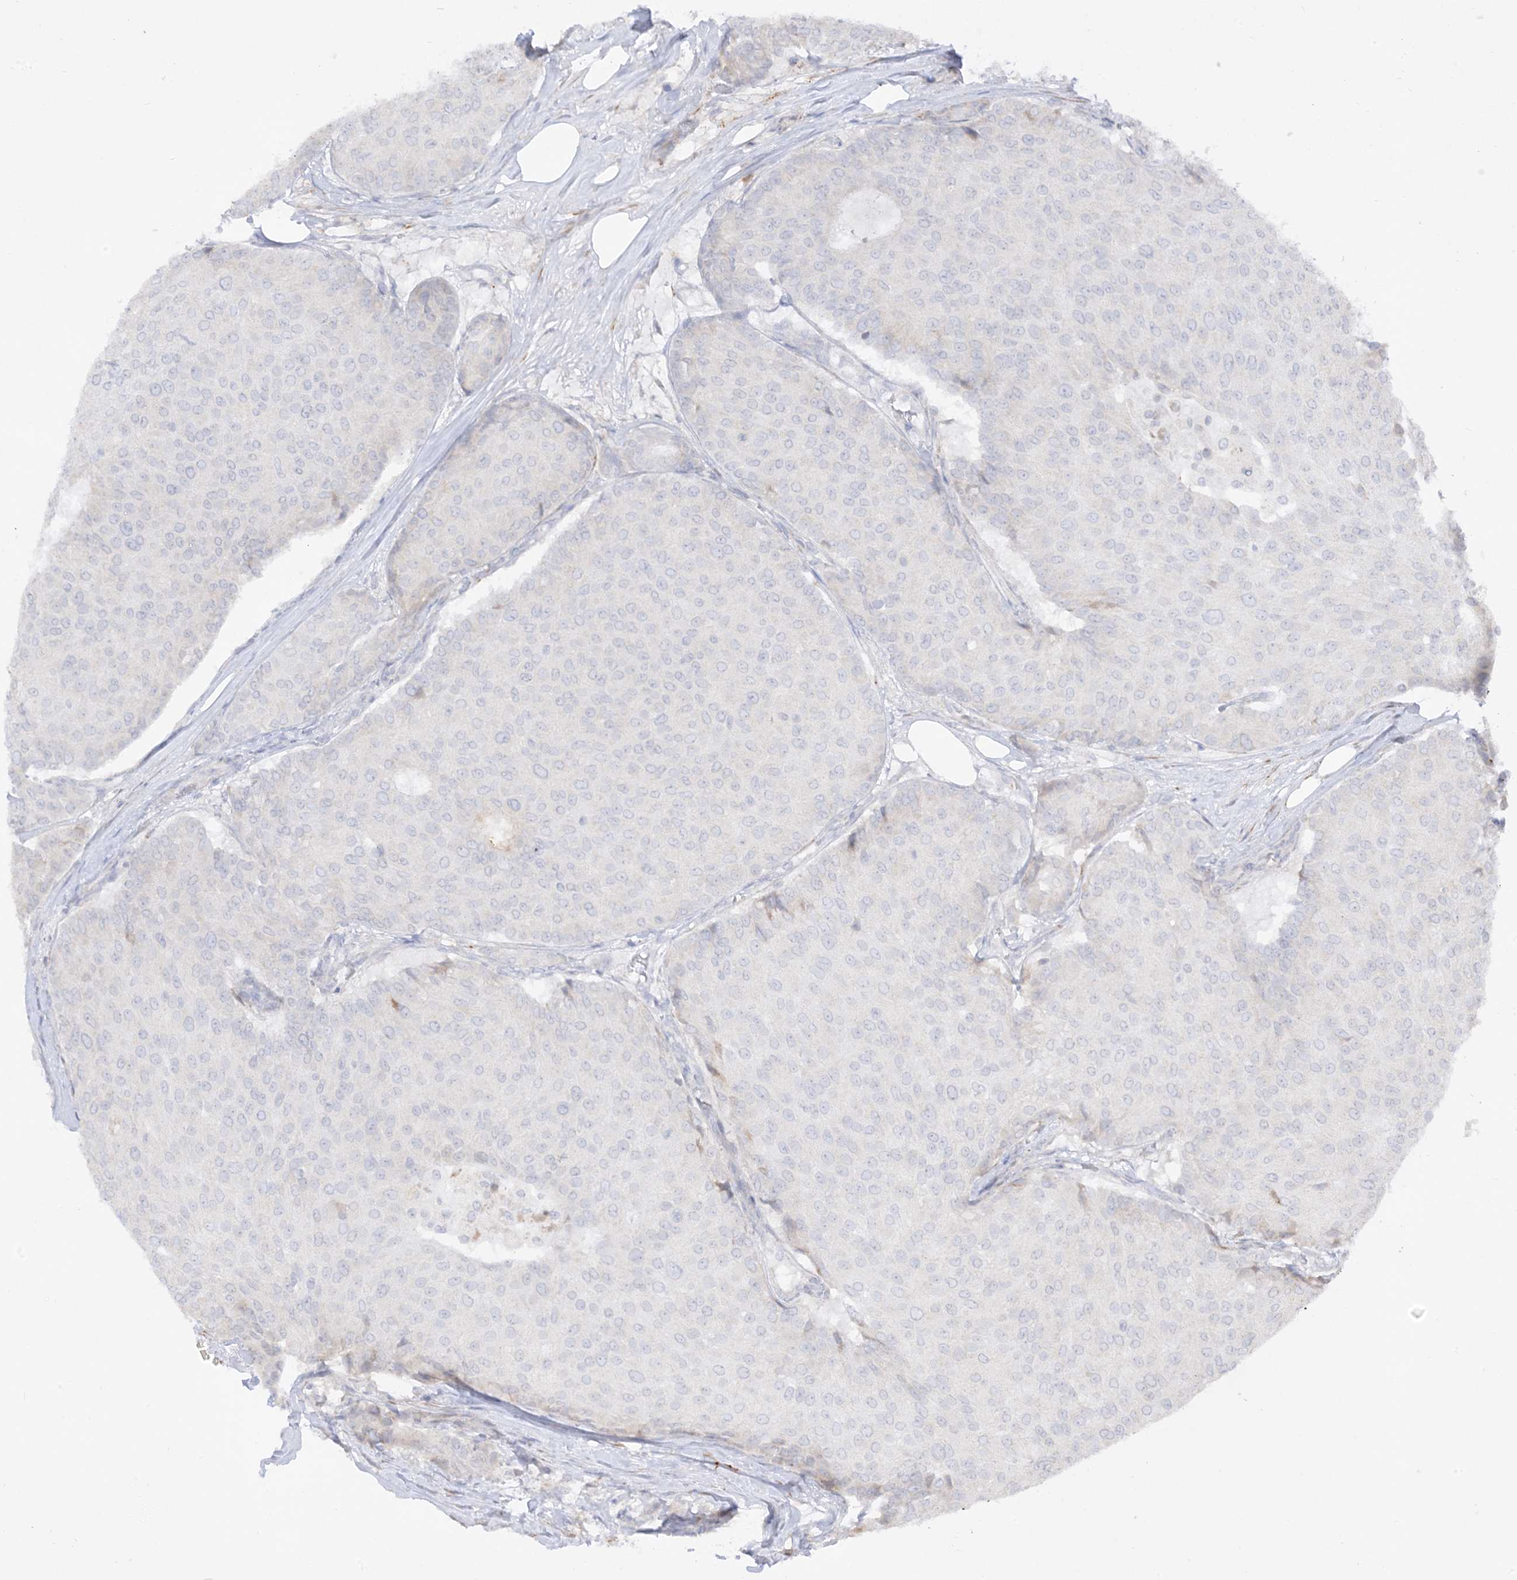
{"staining": {"intensity": "negative", "quantity": "none", "location": "none"}, "tissue": "breast cancer", "cell_type": "Tumor cells", "image_type": "cancer", "snomed": [{"axis": "morphology", "description": "Duct carcinoma"}, {"axis": "topography", "description": "Breast"}], "caption": "This is an immunohistochemistry photomicrograph of intraductal carcinoma (breast). There is no staining in tumor cells.", "gene": "LOXL3", "patient": {"sex": "female", "age": 75}}